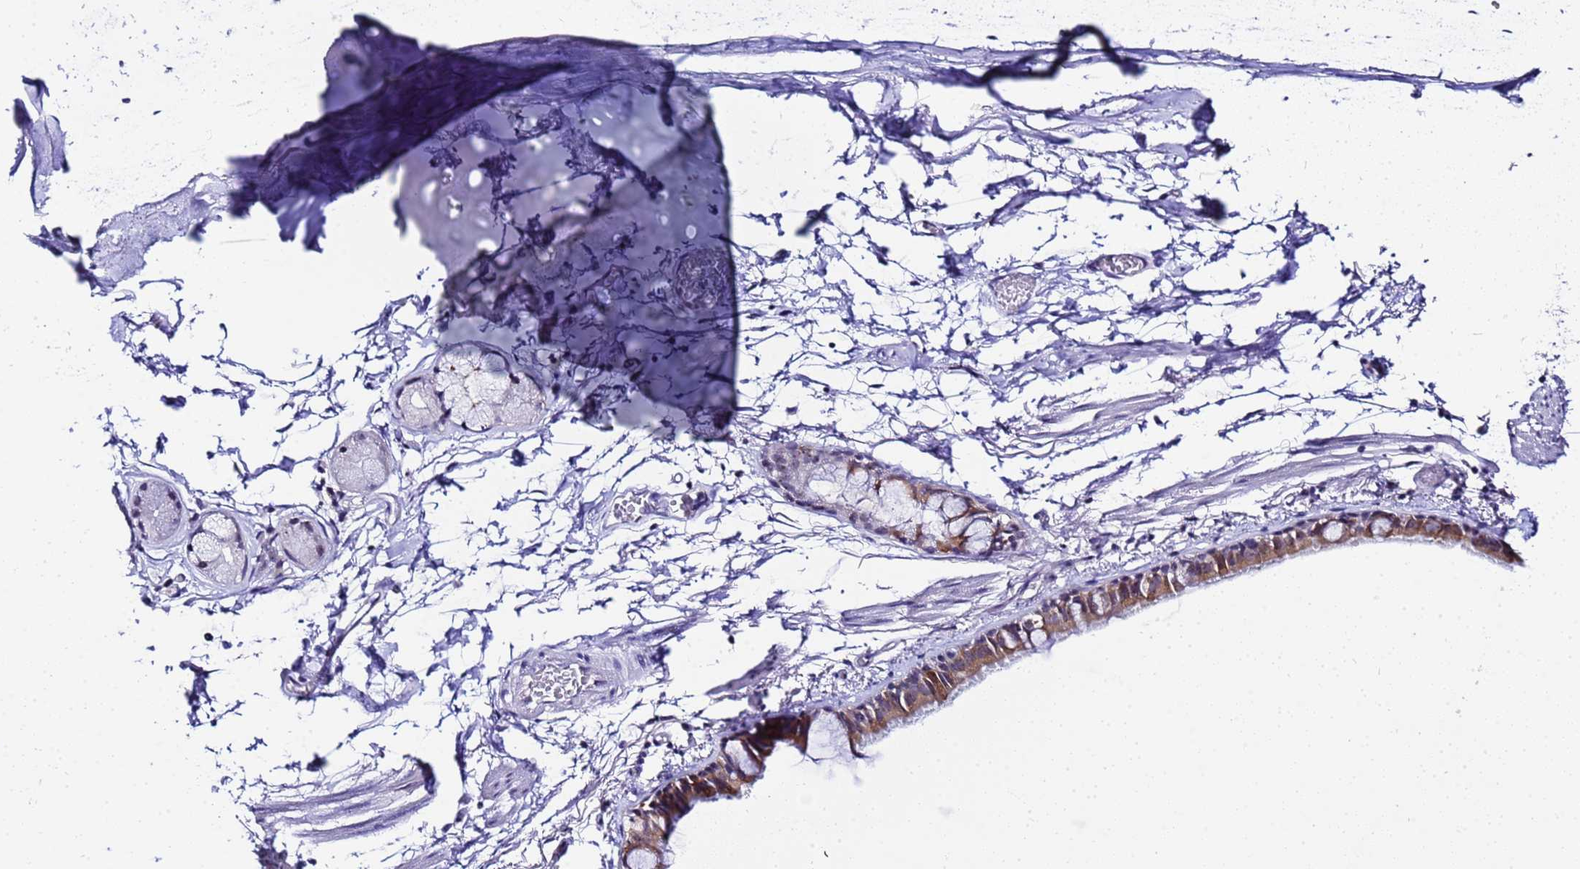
{"staining": {"intensity": "moderate", "quantity": ">75%", "location": "cytoplasmic/membranous,nuclear"}, "tissue": "bronchus", "cell_type": "Respiratory epithelial cells", "image_type": "normal", "snomed": [{"axis": "morphology", "description": "Normal tissue, NOS"}, {"axis": "topography", "description": "Cartilage tissue"}], "caption": "IHC staining of normal bronchus, which exhibits medium levels of moderate cytoplasmic/membranous,nuclear expression in approximately >75% of respiratory epithelial cells indicating moderate cytoplasmic/membranous,nuclear protein staining. The staining was performed using DAB (3,3'-diaminobenzidine) (brown) for protein detection and nuclei were counterstained in hematoxylin (blue).", "gene": "ACTL6B", "patient": {"sex": "male", "age": 63}}